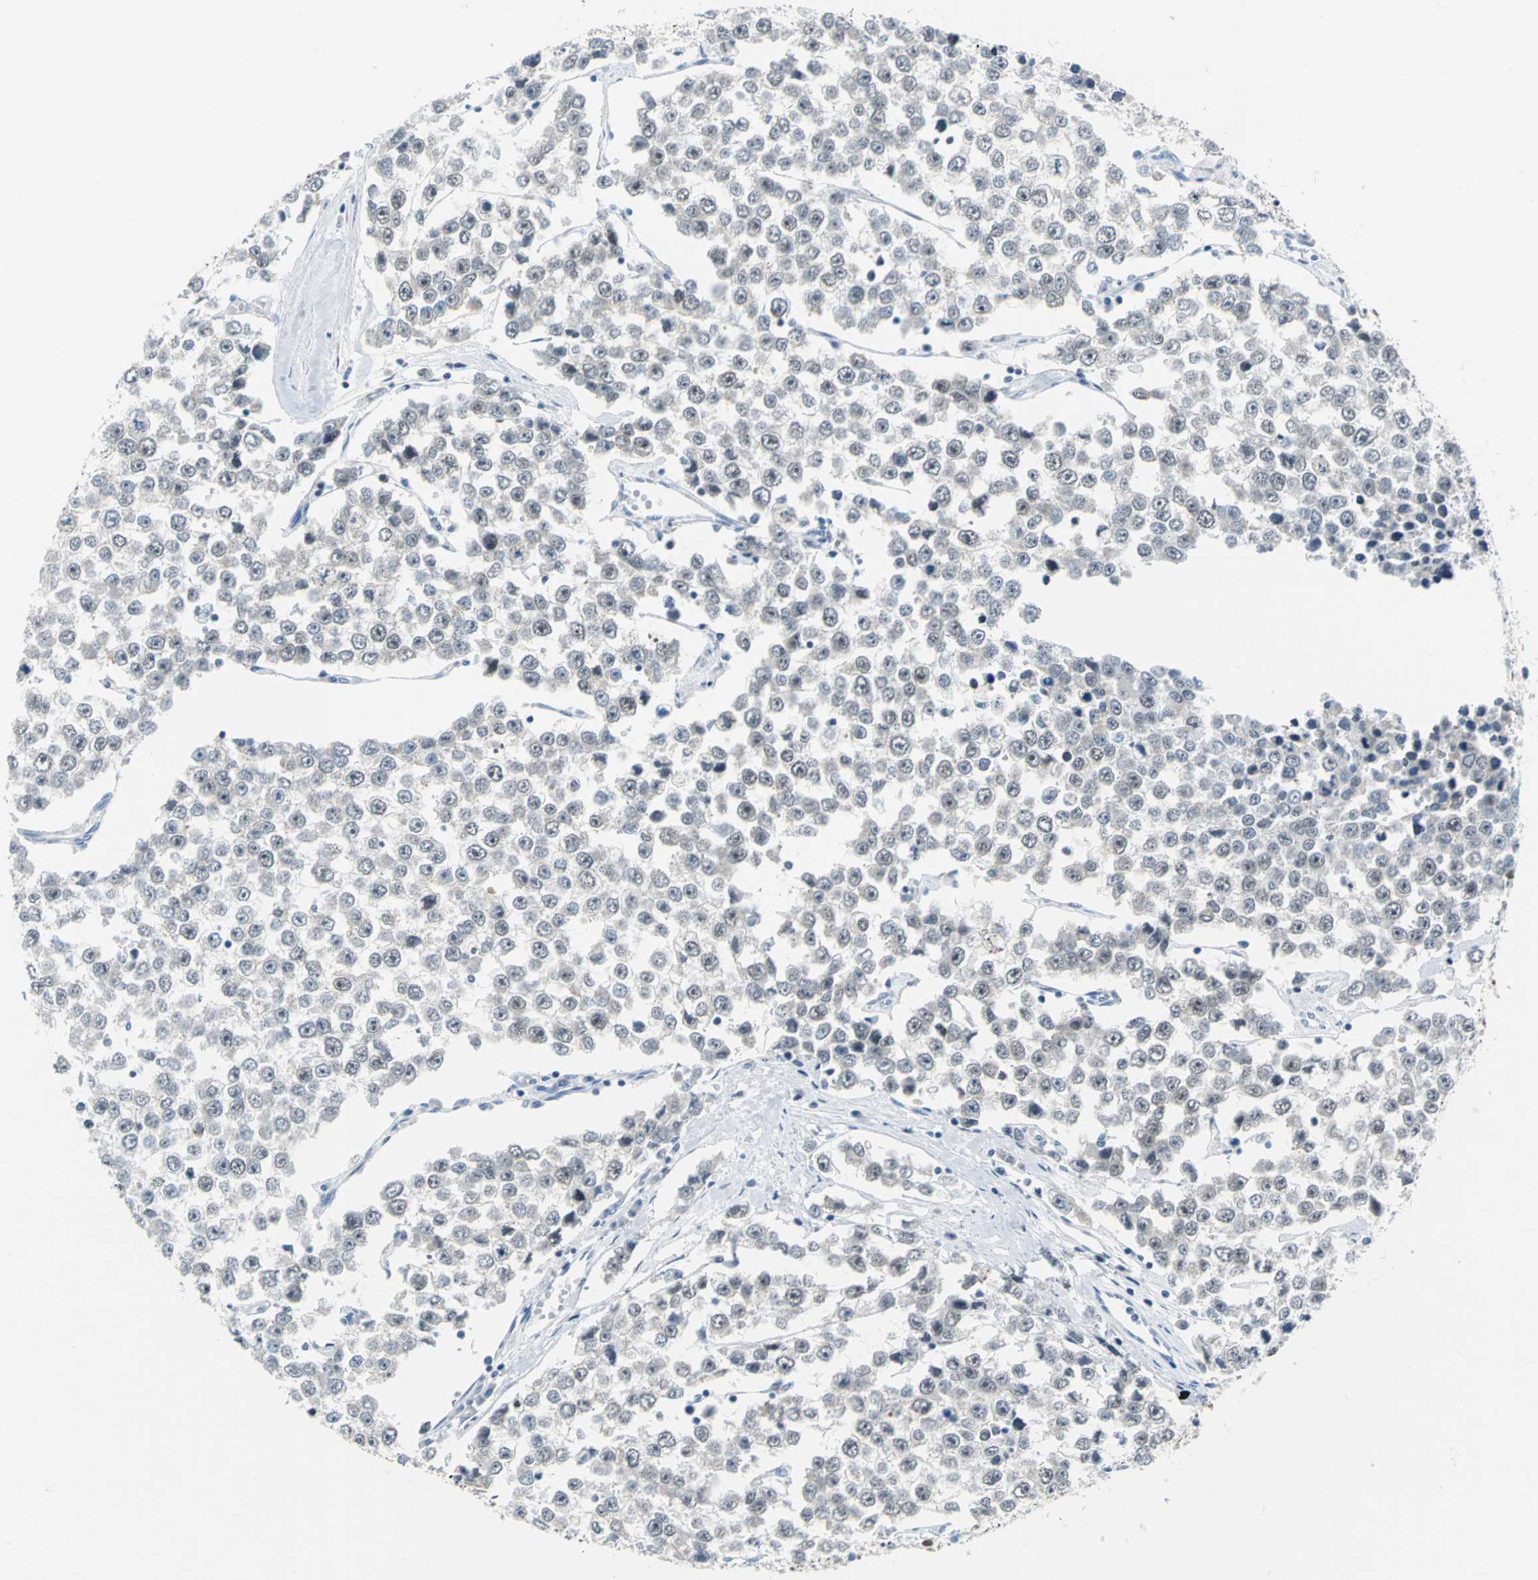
{"staining": {"intensity": "weak", "quantity": ">75%", "location": "nuclear"}, "tissue": "testis cancer", "cell_type": "Tumor cells", "image_type": "cancer", "snomed": [{"axis": "morphology", "description": "Seminoma, NOS"}, {"axis": "morphology", "description": "Carcinoma, Embryonal, NOS"}, {"axis": "topography", "description": "Testis"}], "caption": "Human testis cancer (embryonal carcinoma) stained with a protein marker displays weak staining in tumor cells.", "gene": "MCM4", "patient": {"sex": "male", "age": 52}}